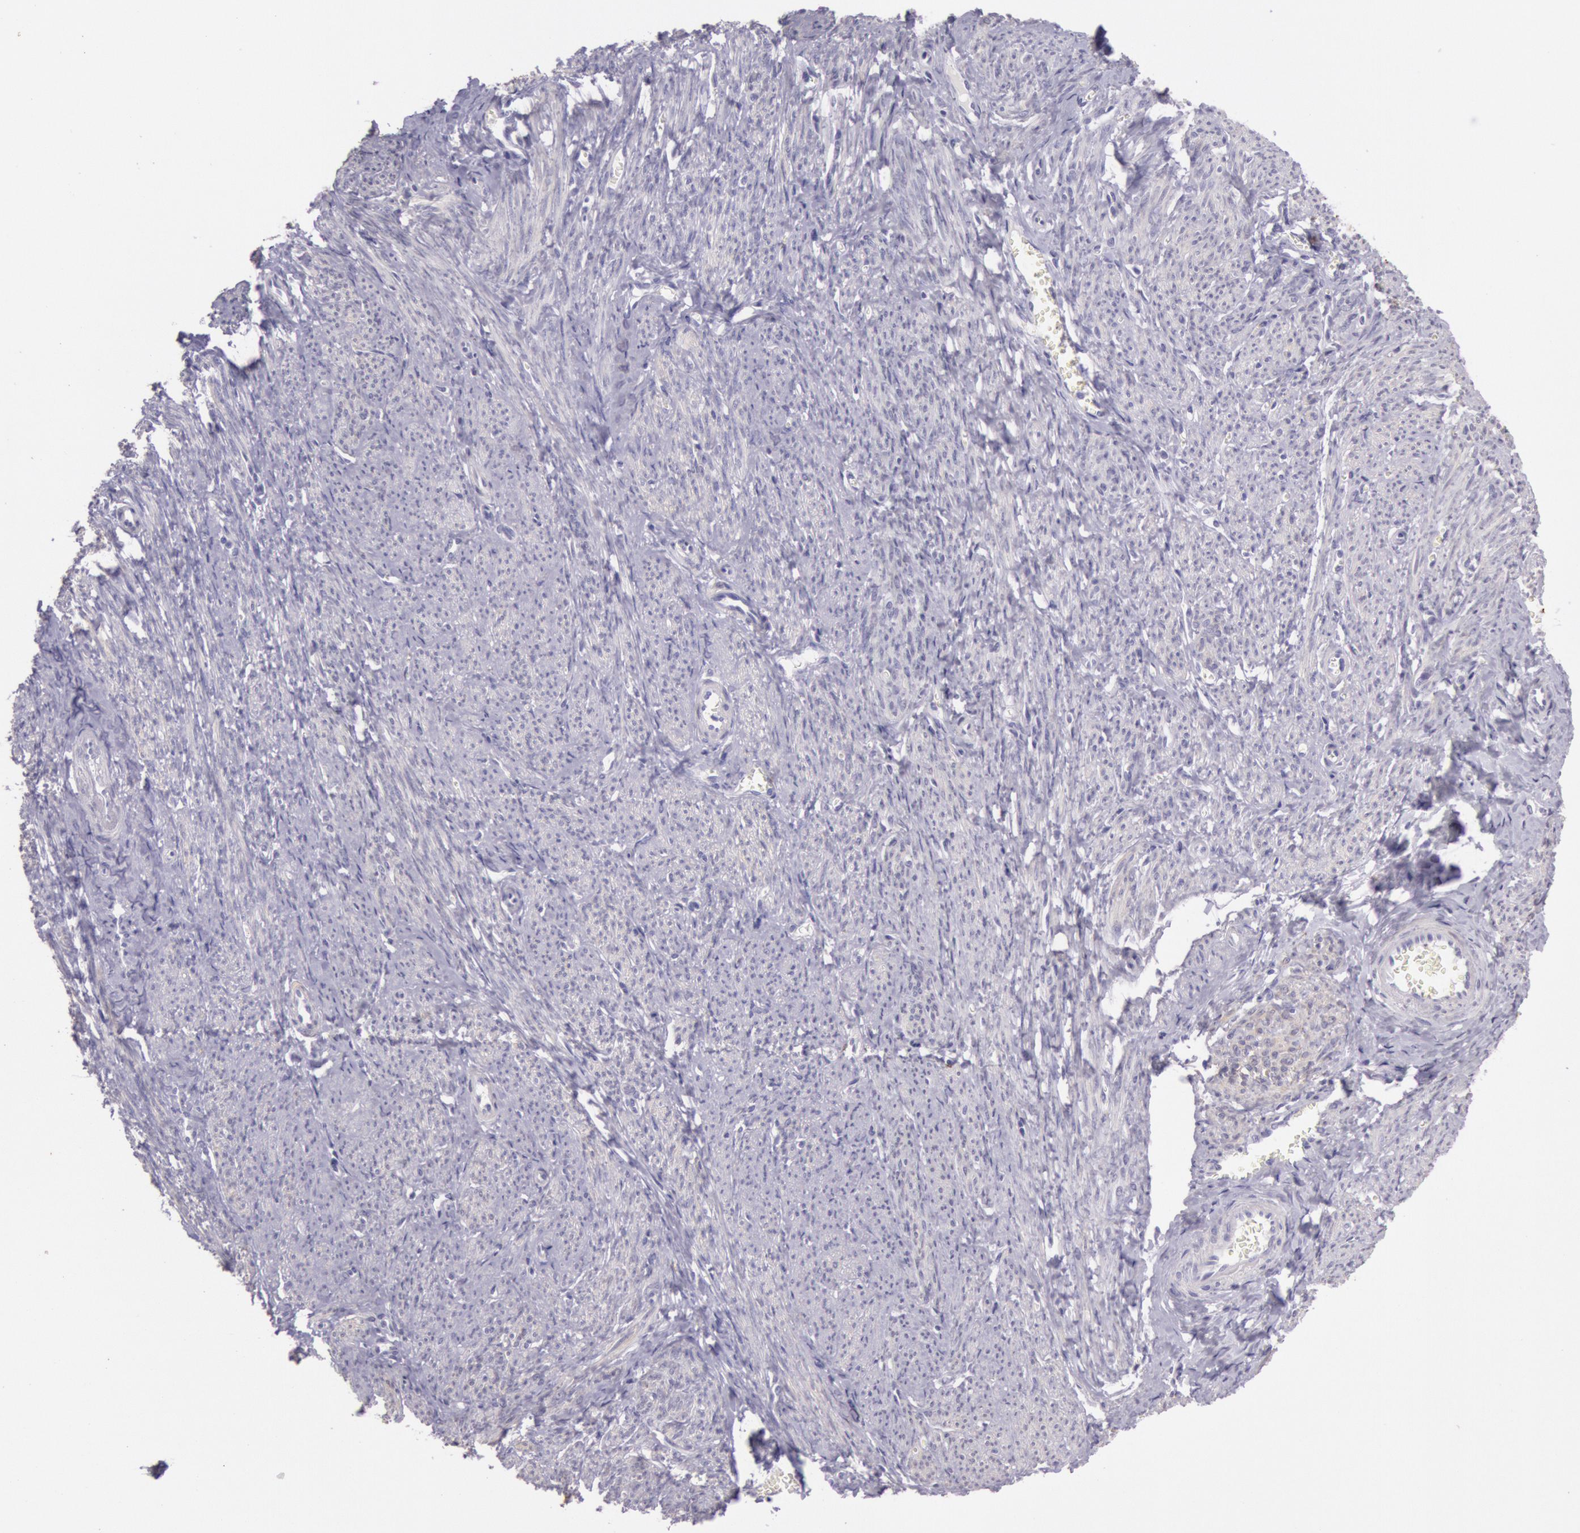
{"staining": {"intensity": "negative", "quantity": "none", "location": "none"}, "tissue": "smooth muscle", "cell_type": "Smooth muscle cells", "image_type": "normal", "snomed": [{"axis": "morphology", "description": "Normal tissue, NOS"}, {"axis": "topography", "description": "Smooth muscle"}, {"axis": "topography", "description": "Cervix"}], "caption": "Immunohistochemical staining of unremarkable human smooth muscle shows no significant expression in smooth muscle cells.", "gene": "CKB", "patient": {"sex": "female", "age": 70}}